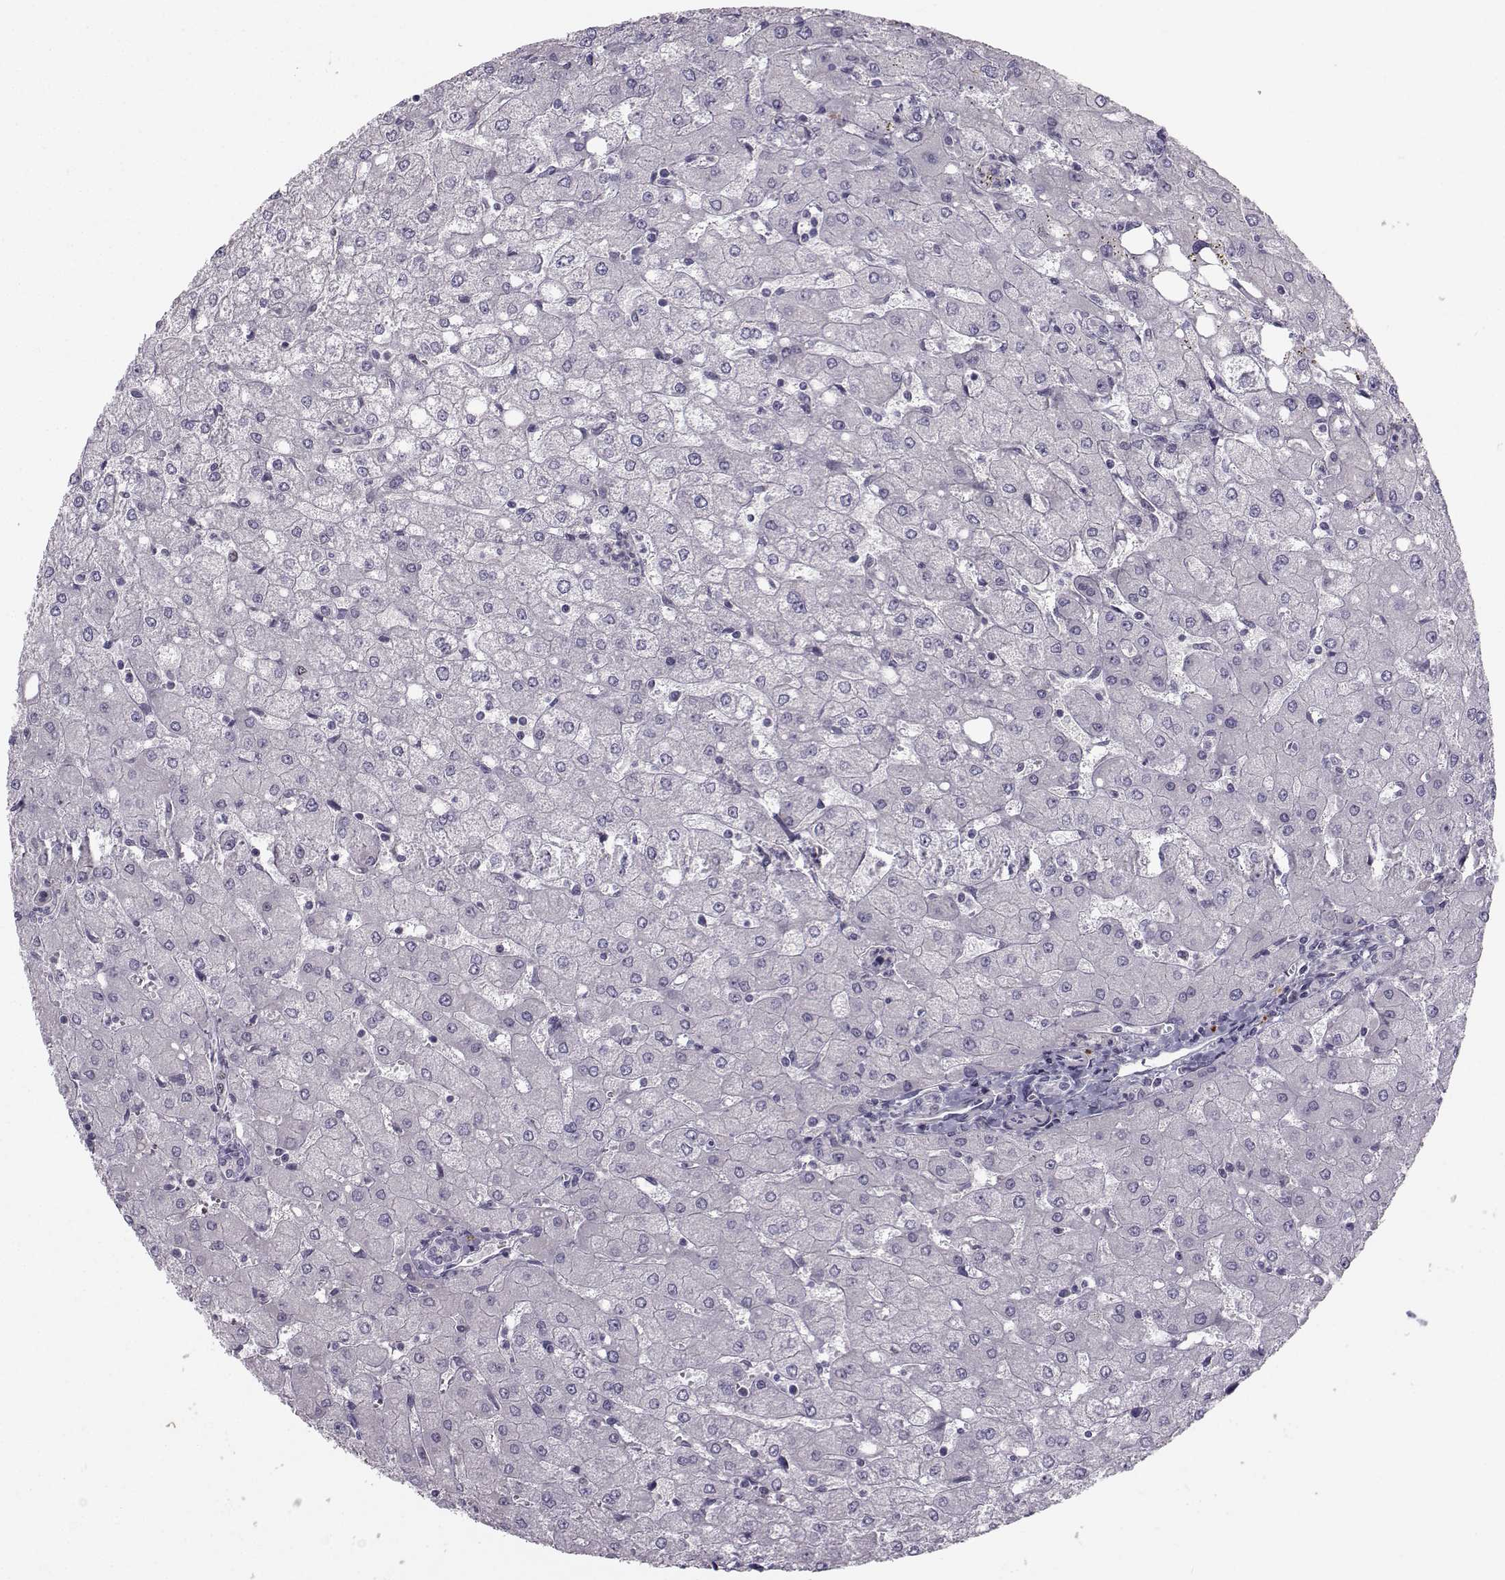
{"staining": {"intensity": "negative", "quantity": "none", "location": "none"}, "tissue": "liver", "cell_type": "Cholangiocytes", "image_type": "normal", "snomed": [{"axis": "morphology", "description": "Normal tissue, NOS"}, {"axis": "topography", "description": "Liver"}], "caption": "This is a image of IHC staining of normal liver, which shows no positivity in cholangiocytes.", "gene": "LRP8", "patient": {"sex": "female", "age": 53}}